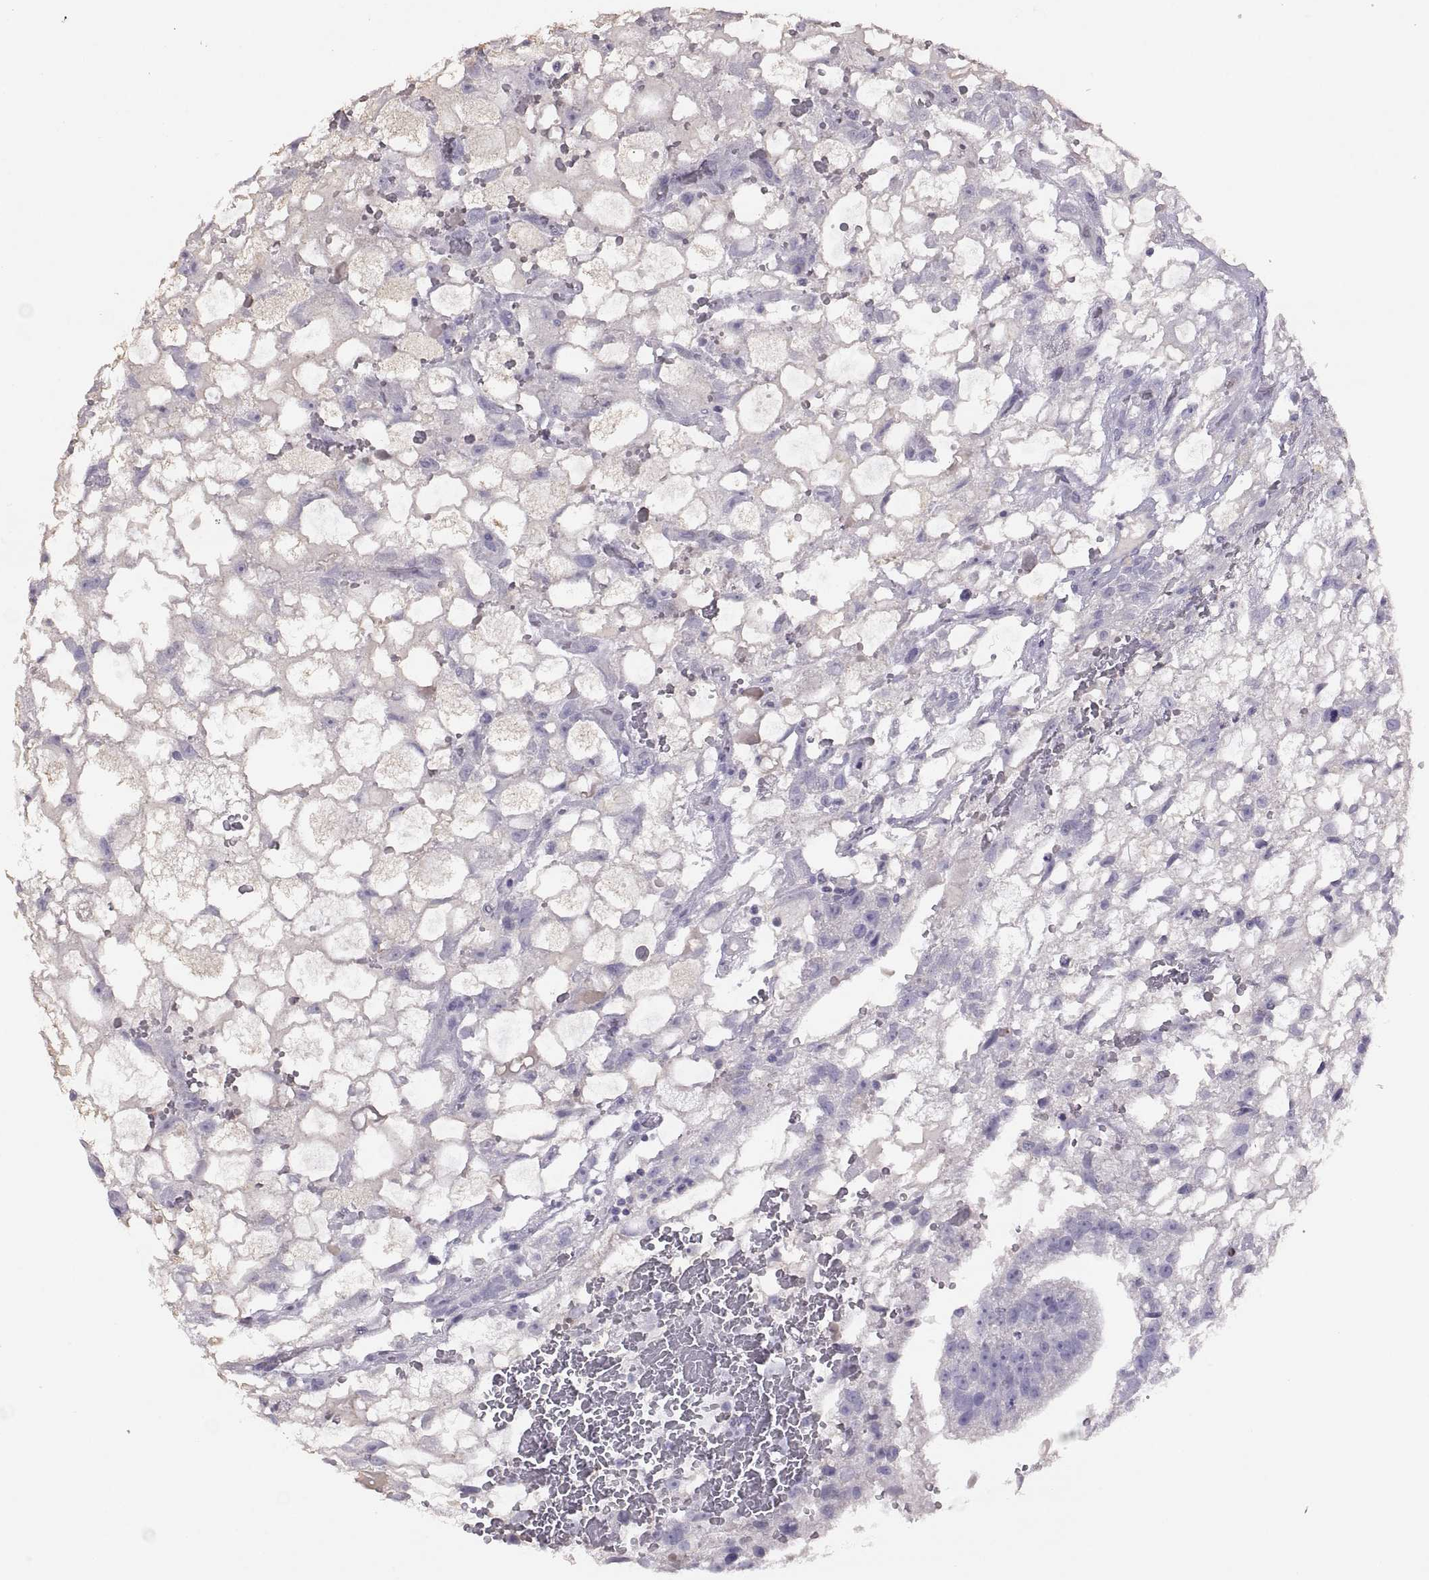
{"staining": {"intensity": "negative", "quantity": "none", "location": "none"}, "tissue": "testis cancer", "cell_type": "Tumor cells", "image_type": "cancer", "snomed": [{"axis": "morphology", "description": "Normal tissue, NOS"}, {"axis": "morphology", "description": "Carcinoma, Embryonal, NOS"}, {"axis": "topography", "description": "Testis"}, {"axis": "topography", "description": "Epididymis"}], "caption": "IHC photomicrograph of testis embryonal carcinoma stained for a protein (brown), which shows no positivity in tumor cells. The staining is performed using DAB (3,3'-diaminobenzidine) brown chromogen with nuclei counter-stained in using hematoxylin.", "gene": "TBX19", "patient": {"sex": "male", "age": 32}}